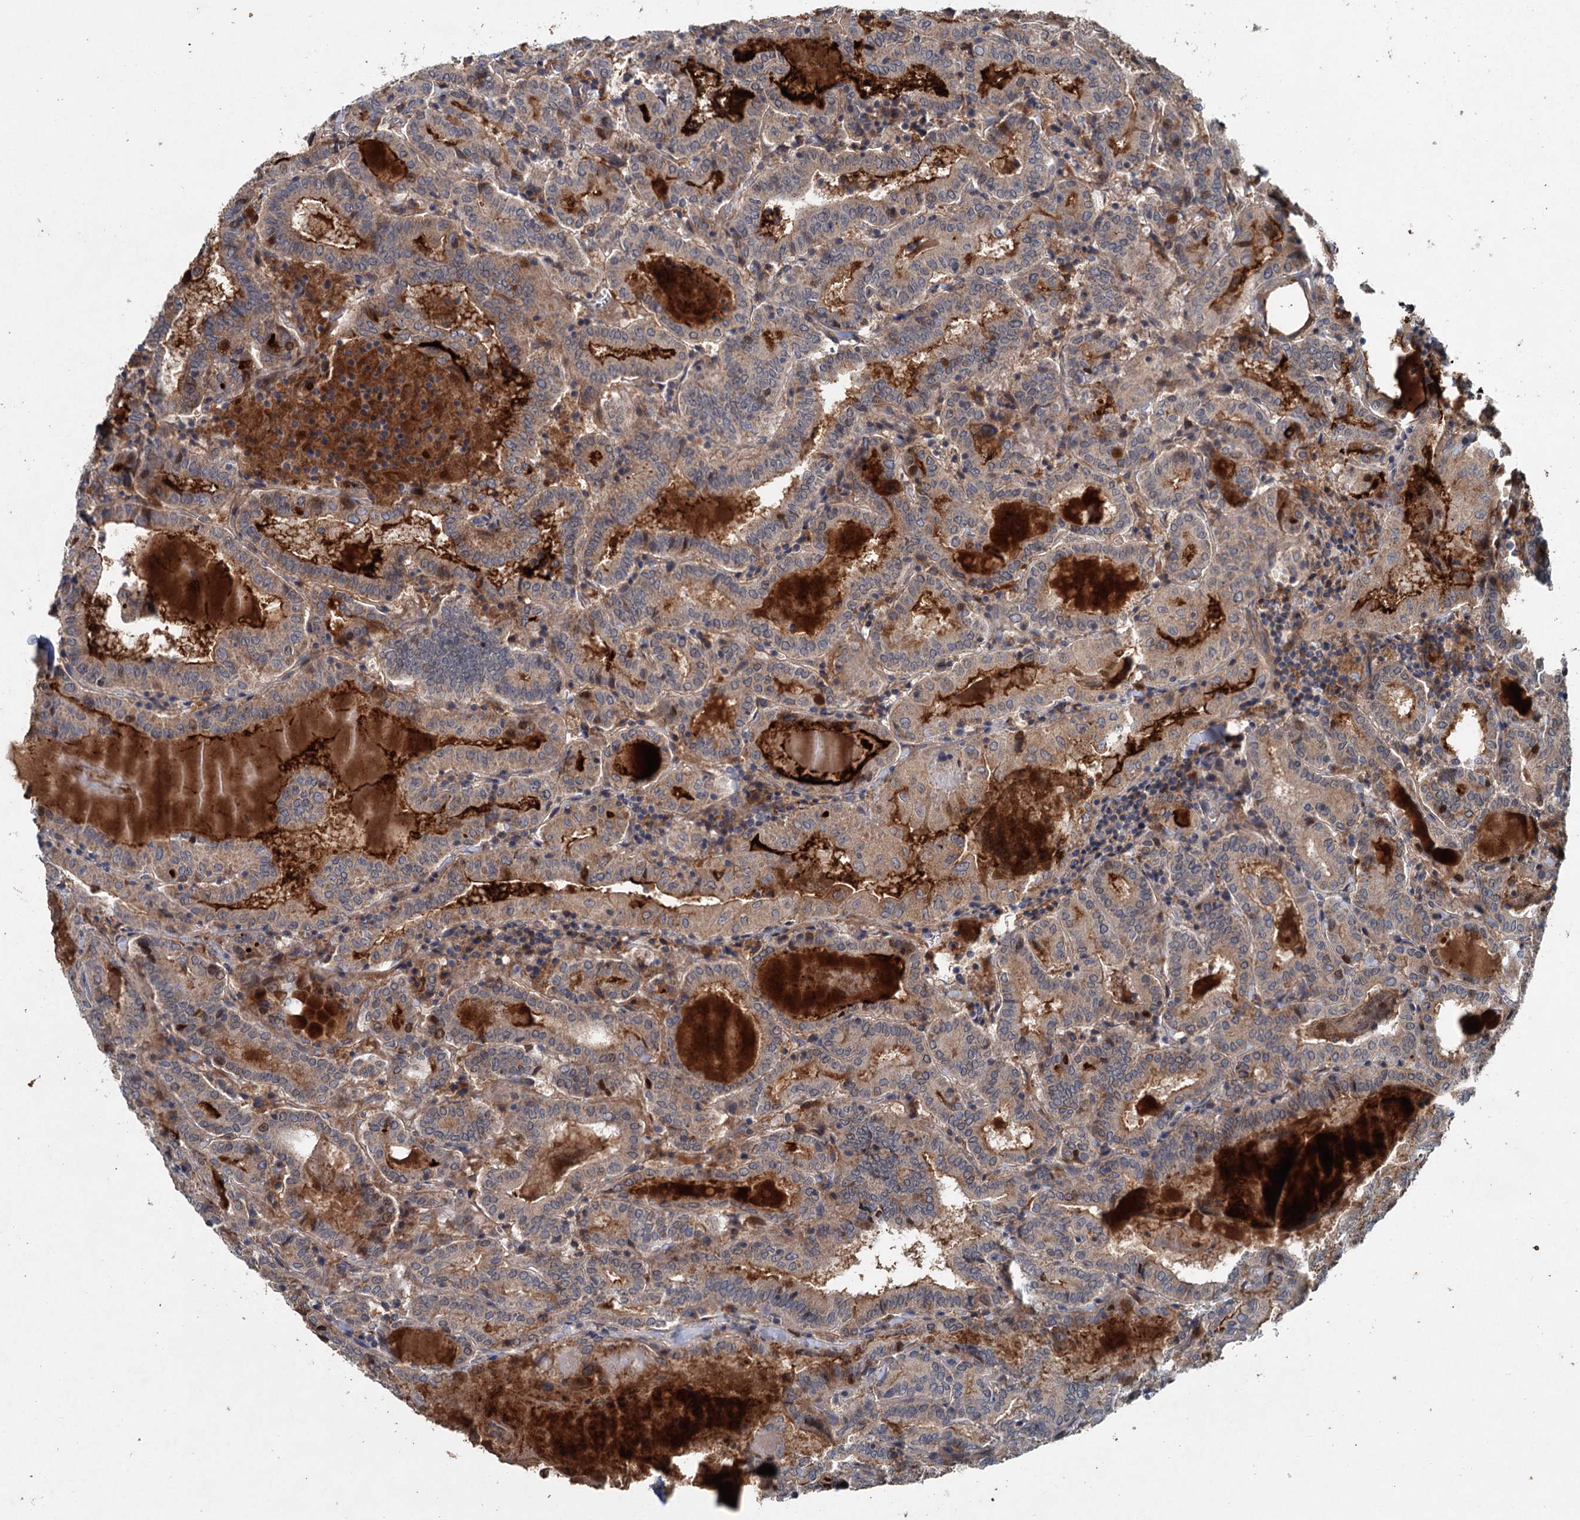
{"staining": {"intensity": "moderate", "quantity": "25%-75%", "location": "cytoplasmic/membranous"}, "tissue": "thyroid cancer", "cell_type": "Tumor cells", "image_type": "cancer", "snomed": [{"axis": "morphology", "description": "Papillary adenocarcinoma, NOS"}, {"axis": "topography", "description": "Thyroid gland"}], "caption": "Thyroid cancer (papillary adenocarcinoma) tissue exhibits moderate cytoplasmic/membranous staining in about 25%-75% of tumor cells, visualized by immunohistochemistry.", "gene": "TAPBPL", "patient": {"sex": "female", "age": 72}}